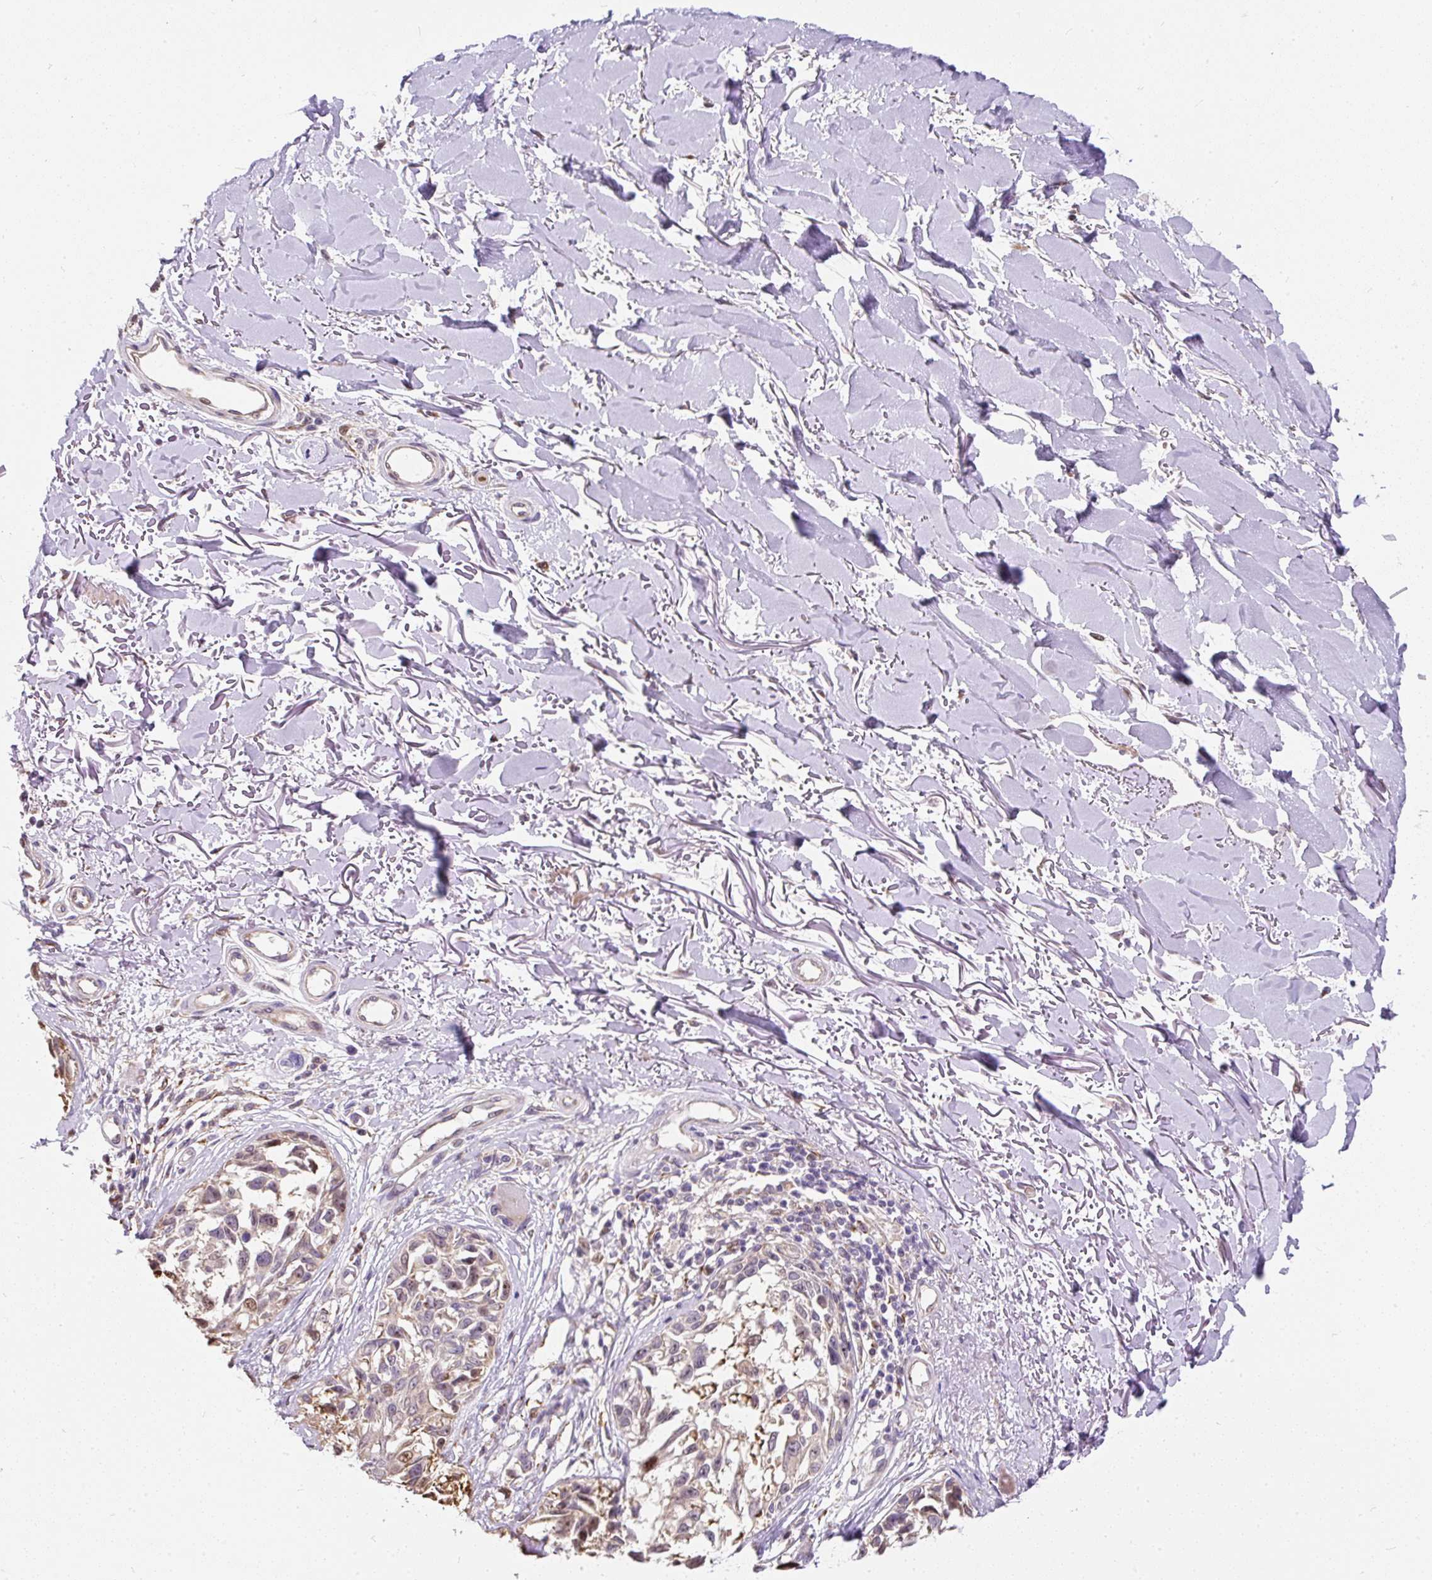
{"staining": {"intensity": "negative", "quantity": "none", "location": "none"}, "tissue": "melanoma", "cell_type": "Tumor cells", "image_type": "cancer", "snomed": [{"axis": "morphology", "description": "Malignant melanoma, NOS"}, {"axis": "topography", "description": "Skin"}], "caption": "Malignant melanoma stained for a protein using immunohistochemistry (IHC) reveals no staining tumor cells.", "gene": "PUS7L", "patient": {"sex": "male", "age": 73}}